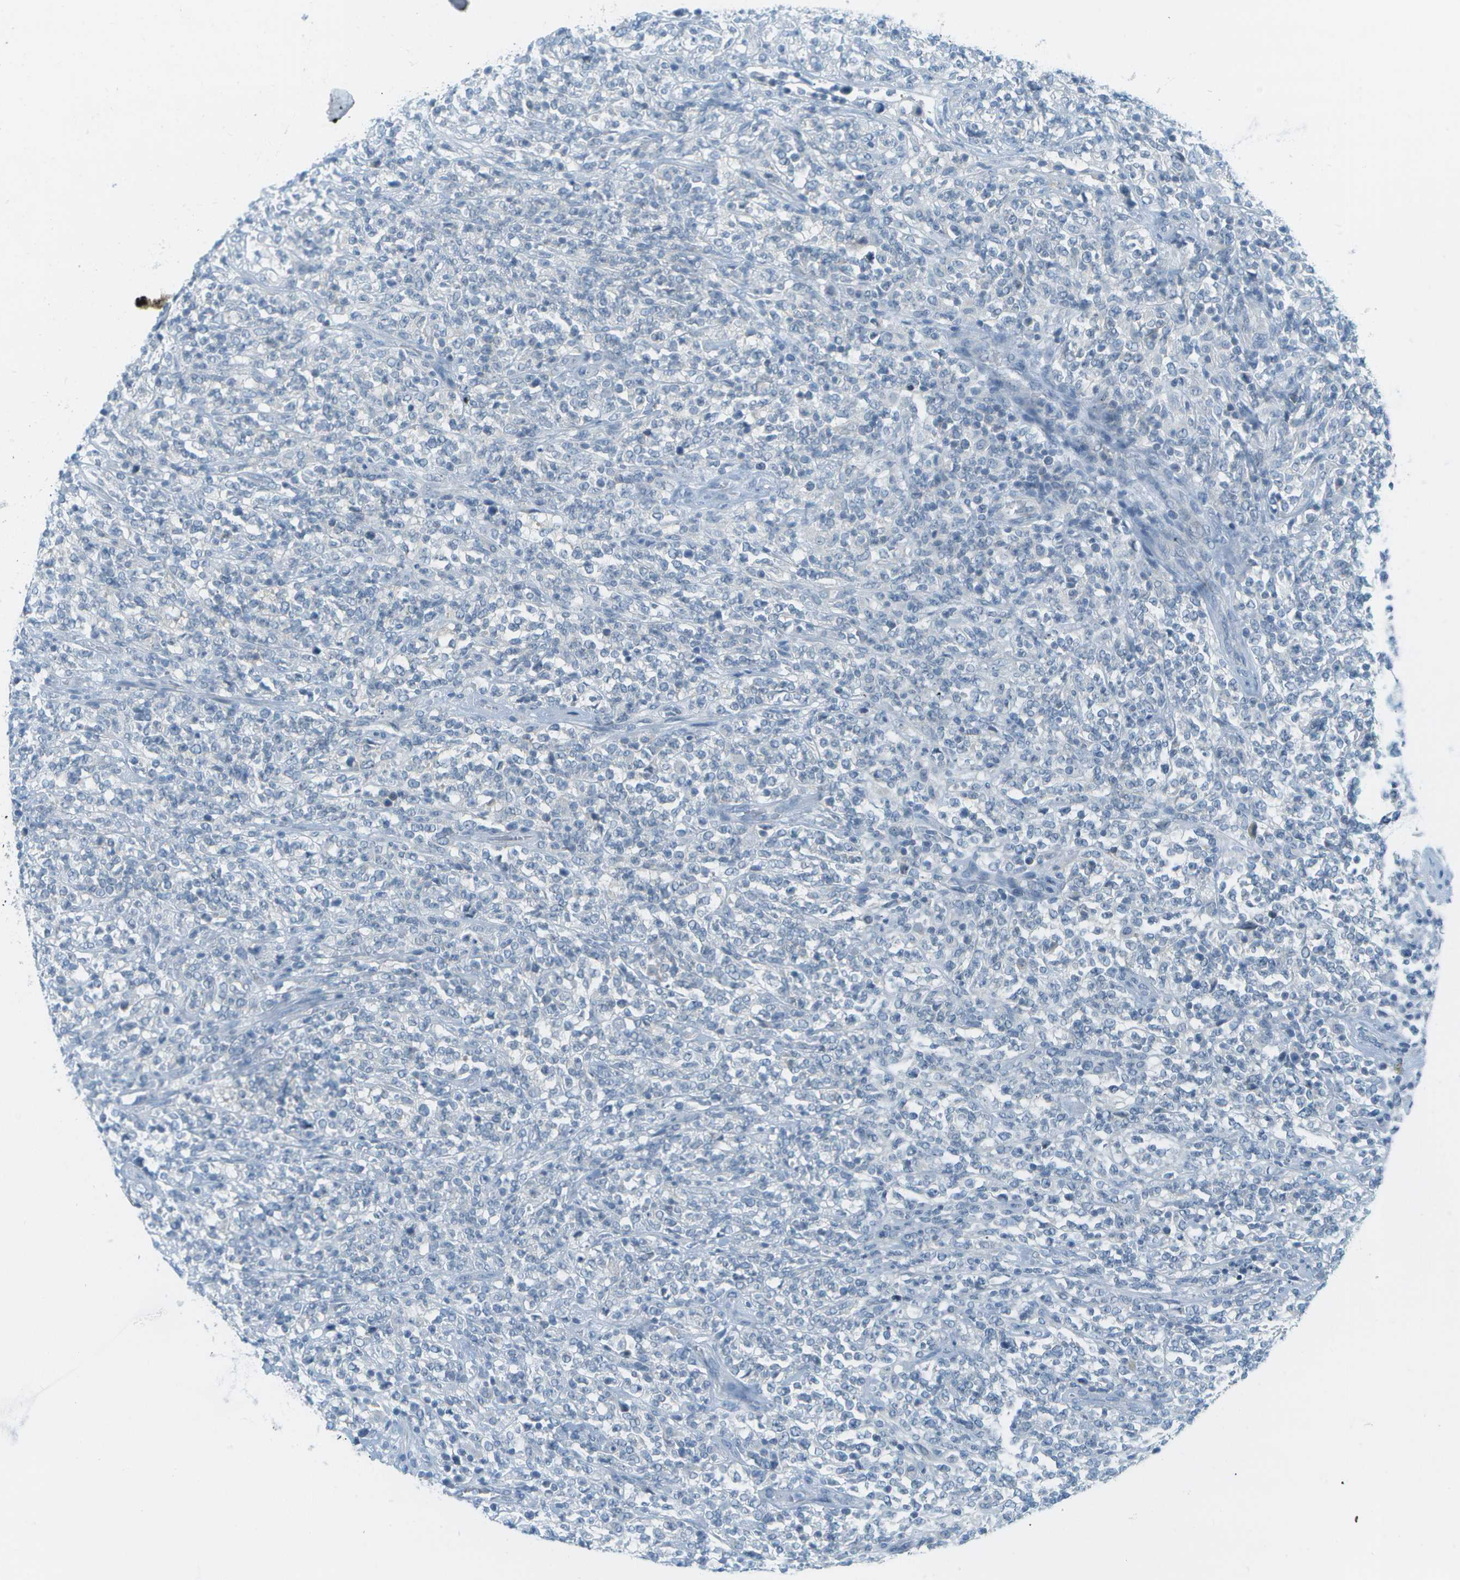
{"staining": {"intensity": "negative", "quantity": "none", "location": "none"}, "tissue": "lymphoma", "cell_type": "Tumor cells", "image_type": "cancer", "snomed": [{"axis": "morphology", "description": "Malignant lymphoma, non-Hodgkin's type, High grade"}, {"axis": "topography", "description": "Soft tissue"}], "caption": "Immunohistochemical staining of malignant lymphoma, non-Hodgkin's type (high-grade) shows no significant staining in tumor cells.", "gene": "SMYD5", "patient": {"sex": "male", "age": 18}}